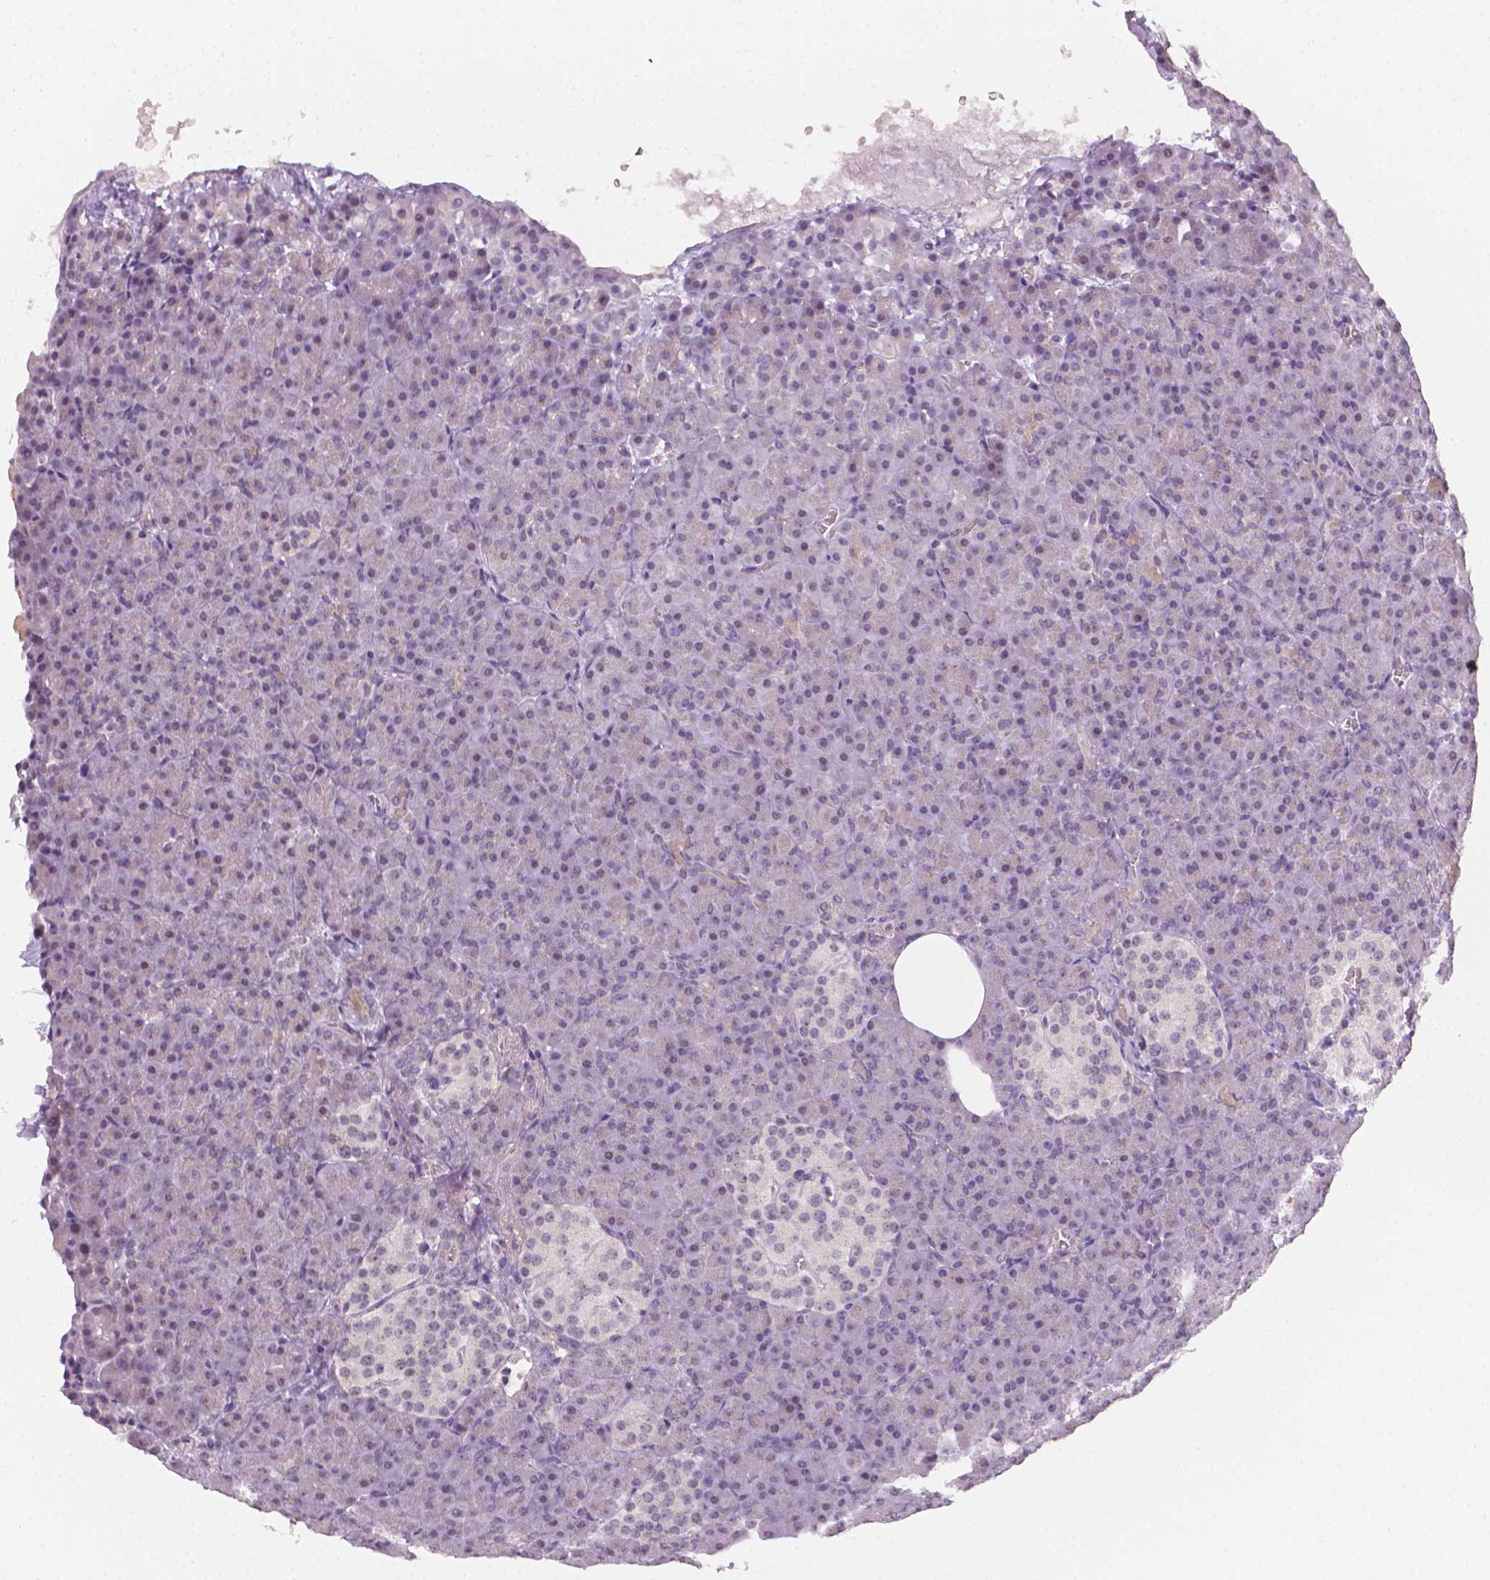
{"staining": {"intensity": "weak", "quantity": "<25%", "location": "cytoplasmic/membranous"}, "tissue": "pancreas", "cell_type": "Exocrine glandular cells", "image_type": "normal", "snomed": [{"axis": "morphology", "description": "Normal tissue, NOS"}, {"axis": "topography", "description": "Pancreas"}], "caption": "Immunohistochemical staining of normal human pancreas reveals no significant staining in exocrine glandular cells. (Stains: DAB (3,3'-diaminobenzidine) immunohistochemistry (IHC) with hematoxylin counter stain, Microscopy: brightfield microscopy at high magnification).", "gene": "NCAN", "patient": {"sex": "female", "age": 74}}